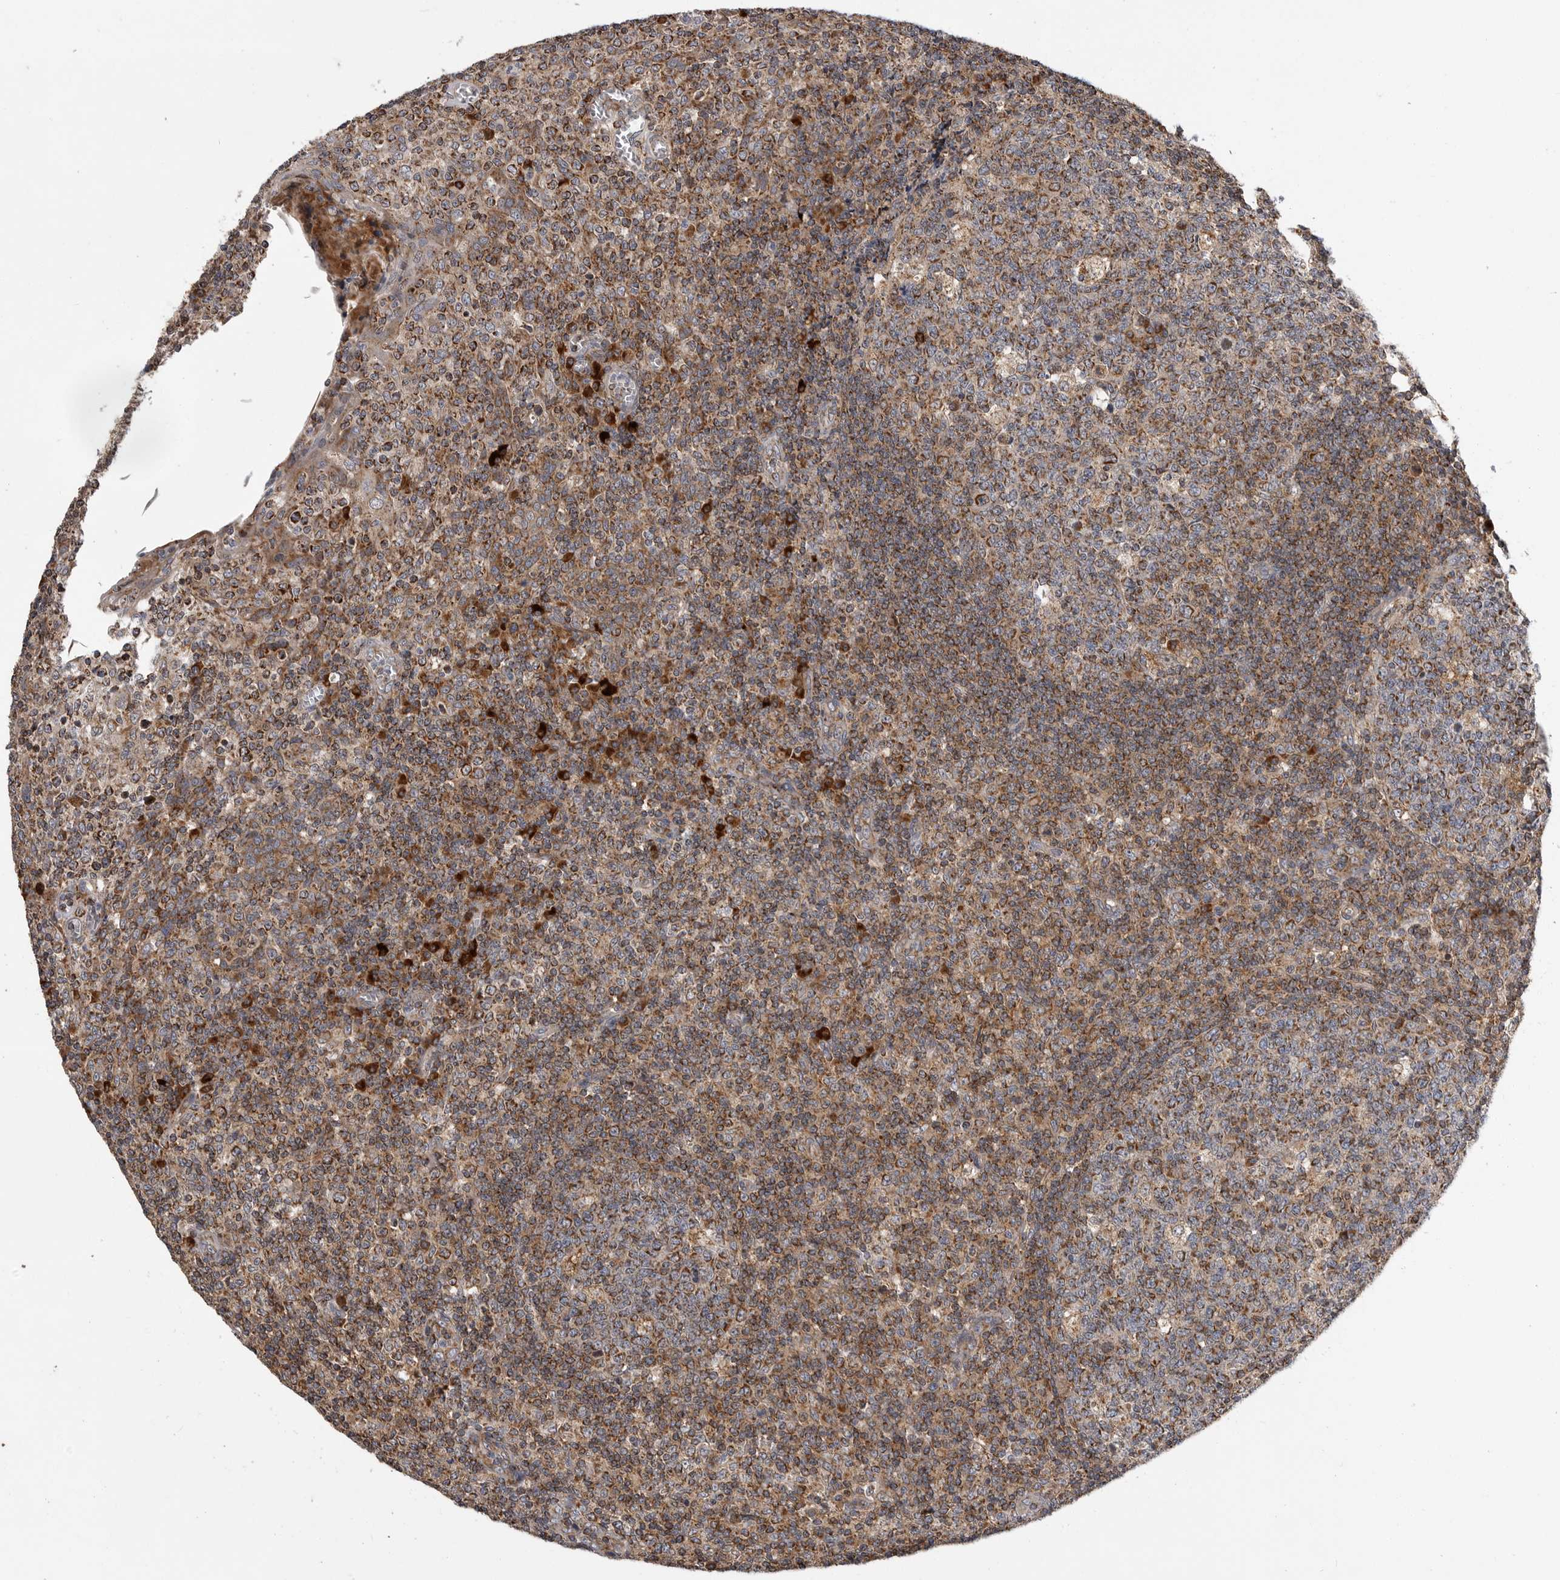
{"staining": {"intensity": "moderate", "quantity": ">75%", "location": "cytoplasmic/membranous"}, "tissue": "tonsil", "cell_type": "Germinal center cells", "image_type": "normal", "snomed": [{"axis": "morphology", "description": "Normal tissue, NOS"}, {"axis": "topography", "description": "Tonsil"}], "caption": "A medium amount of moderate cytoplasmic/membranous staining is appreciated in approximately >75% of germinal center cells in benign tonsil. The protein of interest is stained brown, and the nuclei are stained in blue (DAB (3,3'-diaminobenzidine) IHC with brightfield microscopy, high magnification).", "gene": "KYAT3", "patient": {"sex": "female", "age": 19}}